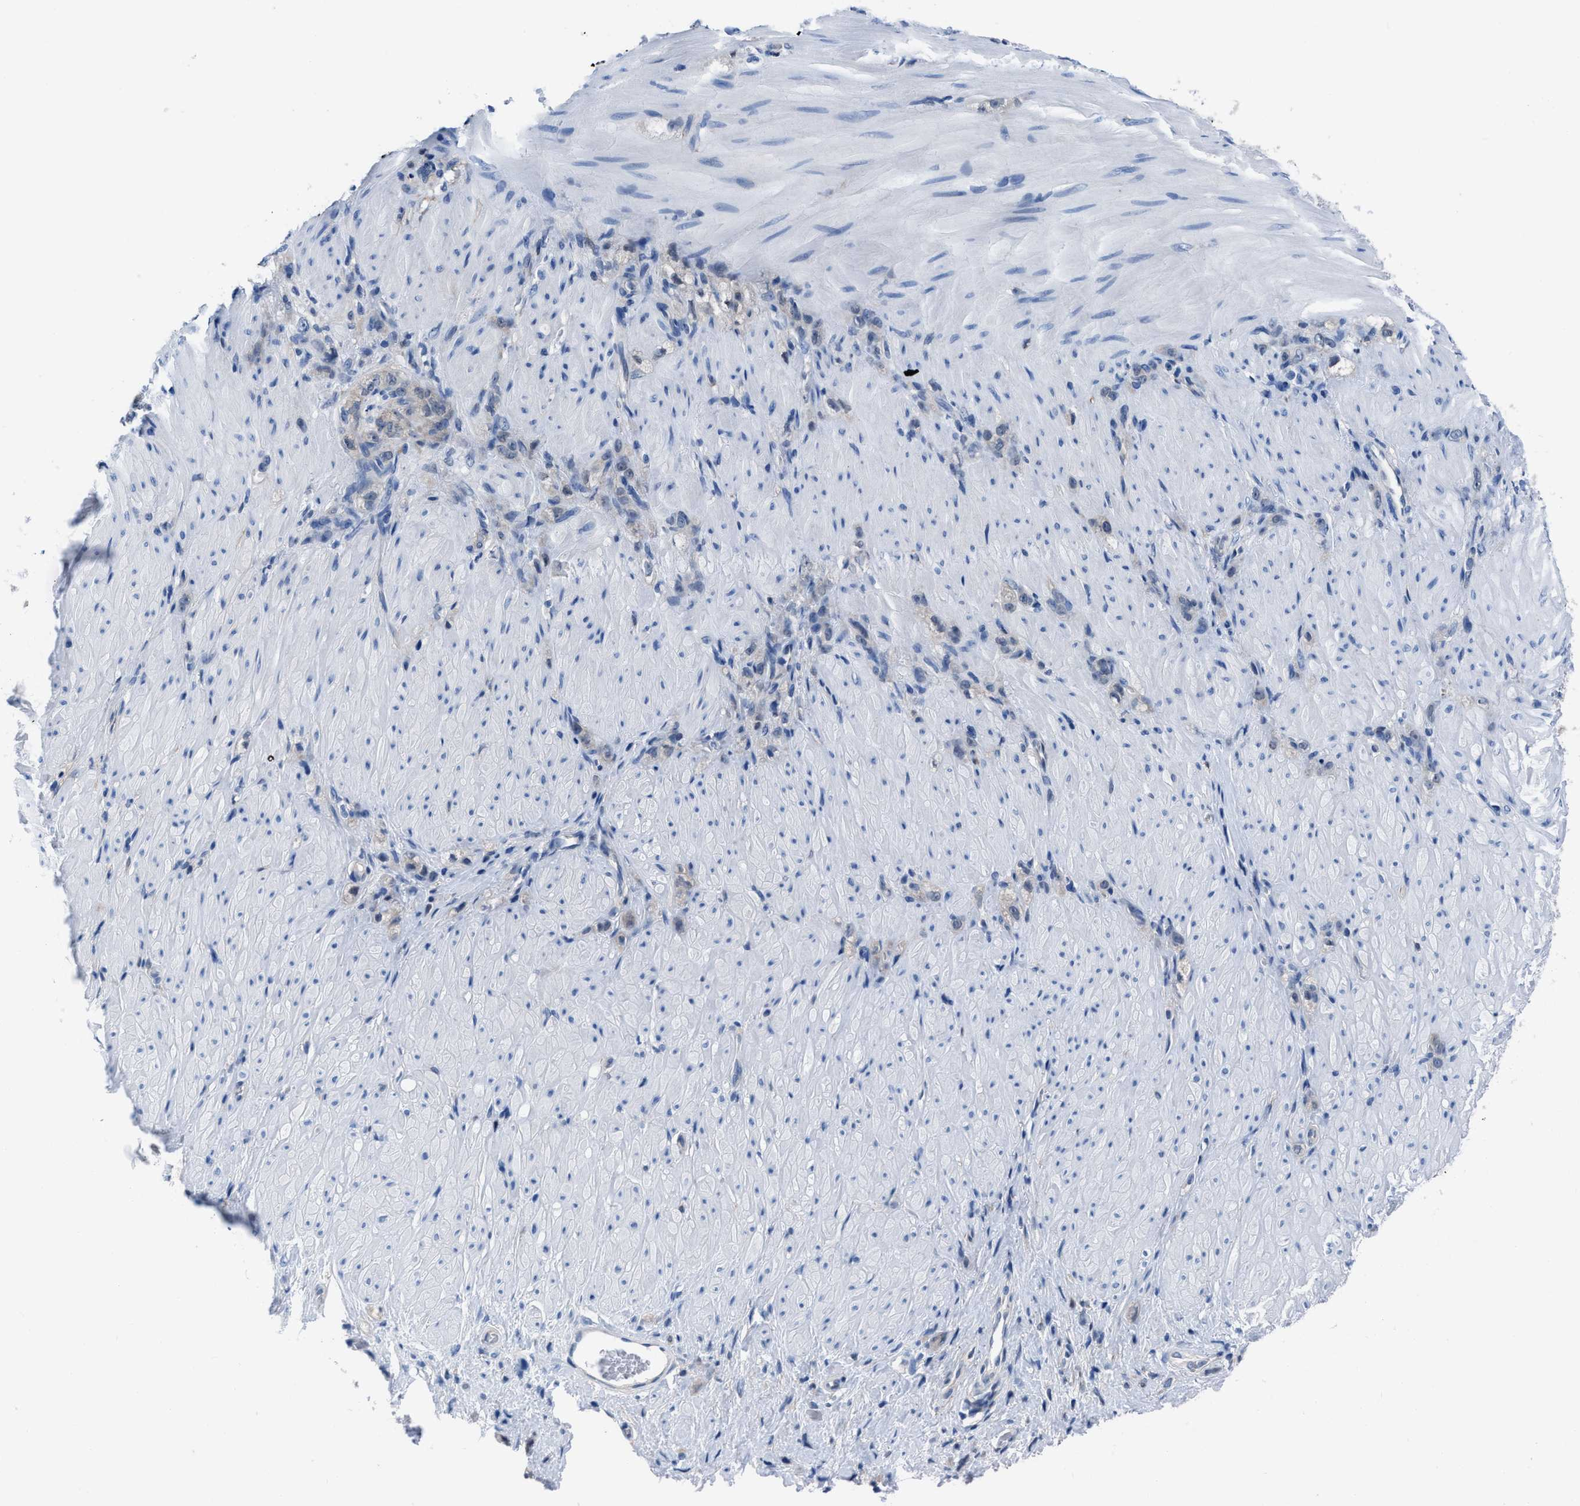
{"staining": {"intensity": "negative", "quantity": "none", "location": "none"}, "tissue": "stomach cancer", "cell_type": "Tumor cells", "image_type": "cancer", "snomed": [{"axis": "morphology", "description": "Normal tissue, NOS"}, {"axis": "morphology", "description": "Adenocarcinoma, NOS"}, {"axis": "topography", "description": "Stomach"}], "caption": "DAB immunohistochemical staining of human stomach cancer demonstrates no significant staining in tumor cells.", "gene": "NUDT5", "patient": {"sex": "male", "age": 82}}